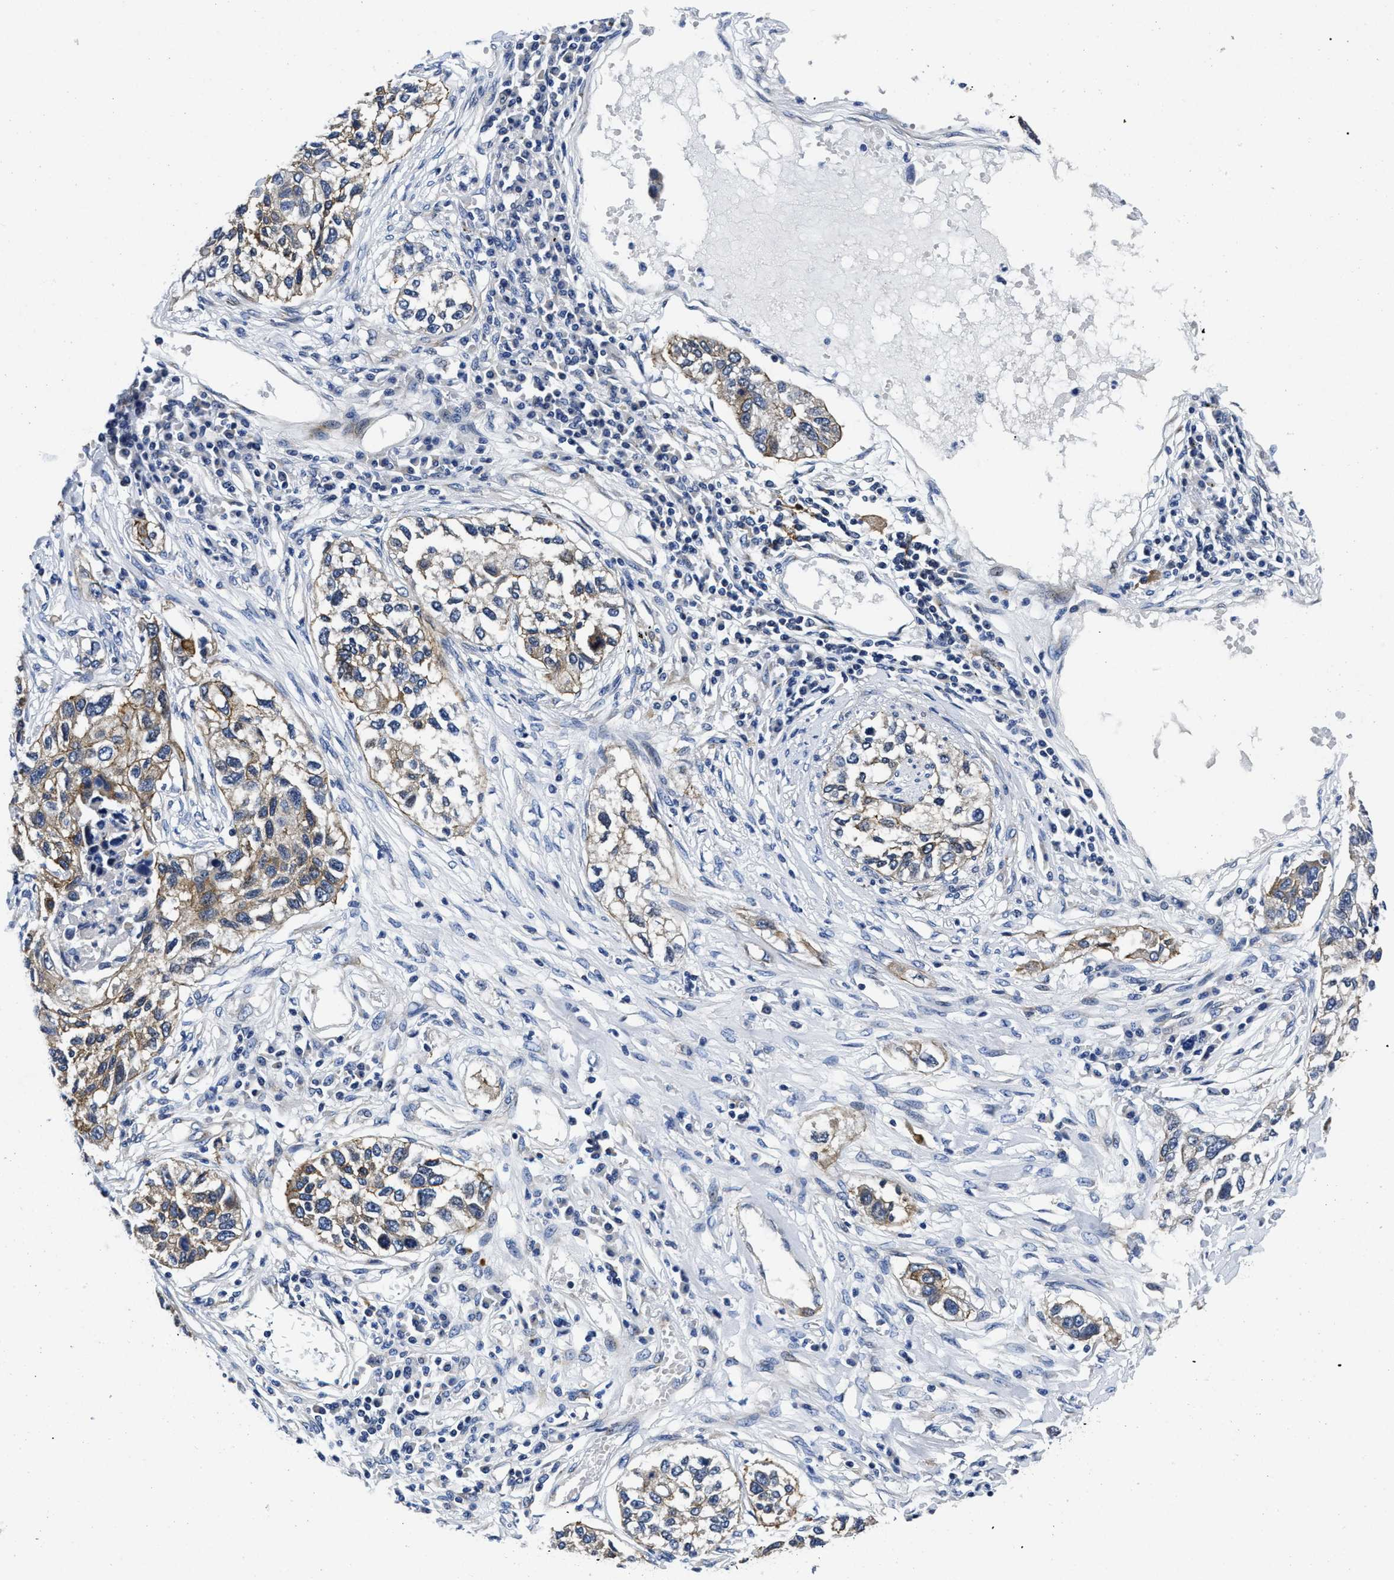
{"staining": {"intensity": "weak", "quantity": ">75%", "location": "cytoplasmic/membranous"}, "tissue": "lung cancer", "cell_type": "Tumor cells", "image_type": "cancer", "snomed": [{"axis": "morphology", "description": "Squamous cell carcinoma, NOS"}, {"axis": "topography", "description": "Lung"}], "caption": "A low amount of weak cytoplasmic/membranous staining is identified in approximately >75% of tumor cells in lung cancer tissue. The protein is stained brown, and the nuclei are stained in blue (DAB (3,3'-diaminobenzidine) IHC with brightfield microscopy, high magnification).", "gene": "LAD1", "patient": {"sex": "male", "age": 71}}